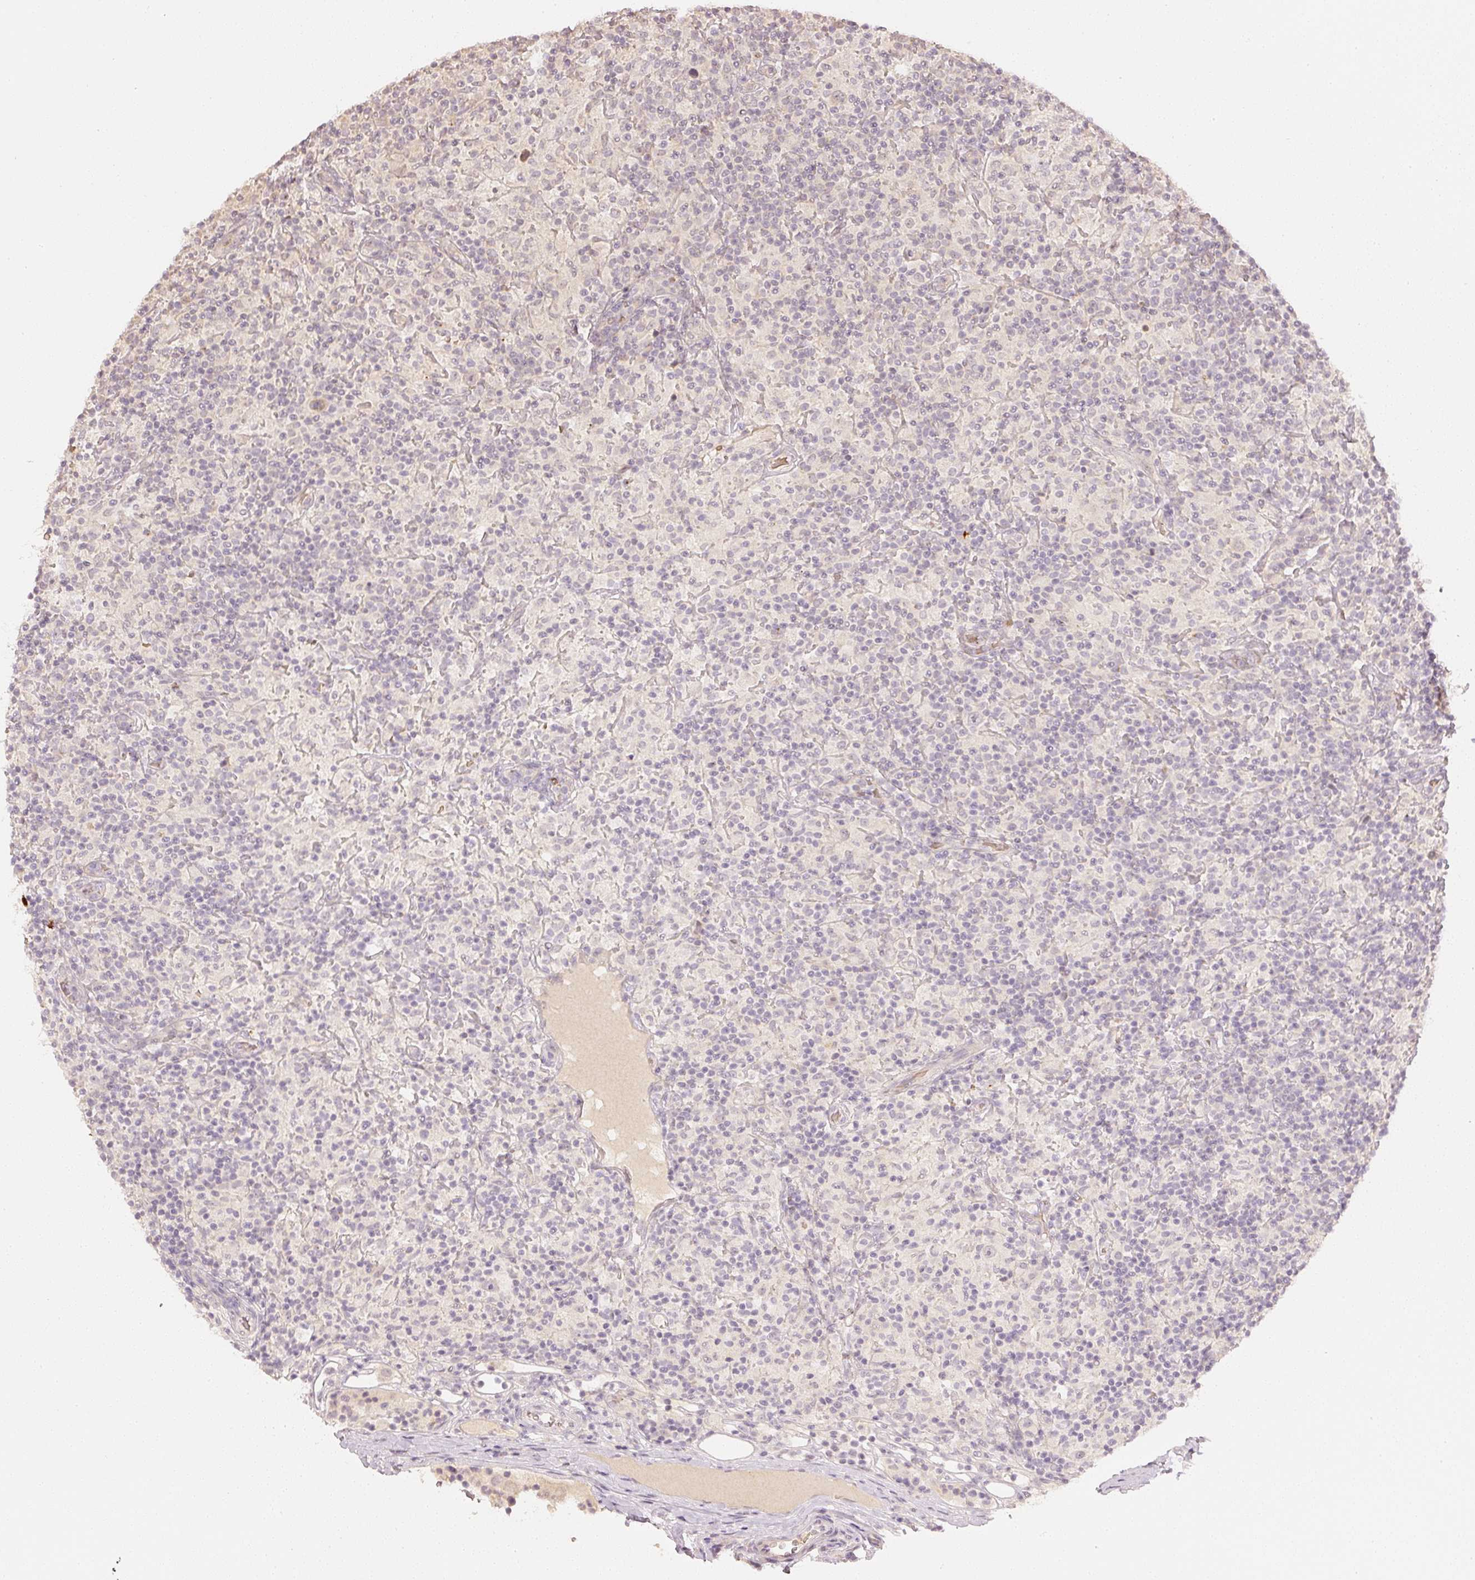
{"staining": {"intensity": "negative", "quantity": "none", "location": "none"}, "tissue": "lymphoma", "cell_type": "Tumor cells", "image_type": "cancer", "snomed": [{"axis": "morphology", "description": "Hodgkin's disease, NOS"}, {"axis": "topography", "description": "Lymph node"}], "caption": "This is an immunohistochemistry (IHC) micrograph of lymphoma. There is no positivity in tumor cells.", "gene": "GZMA", "patient": {"sex": "male", "age": 70}}